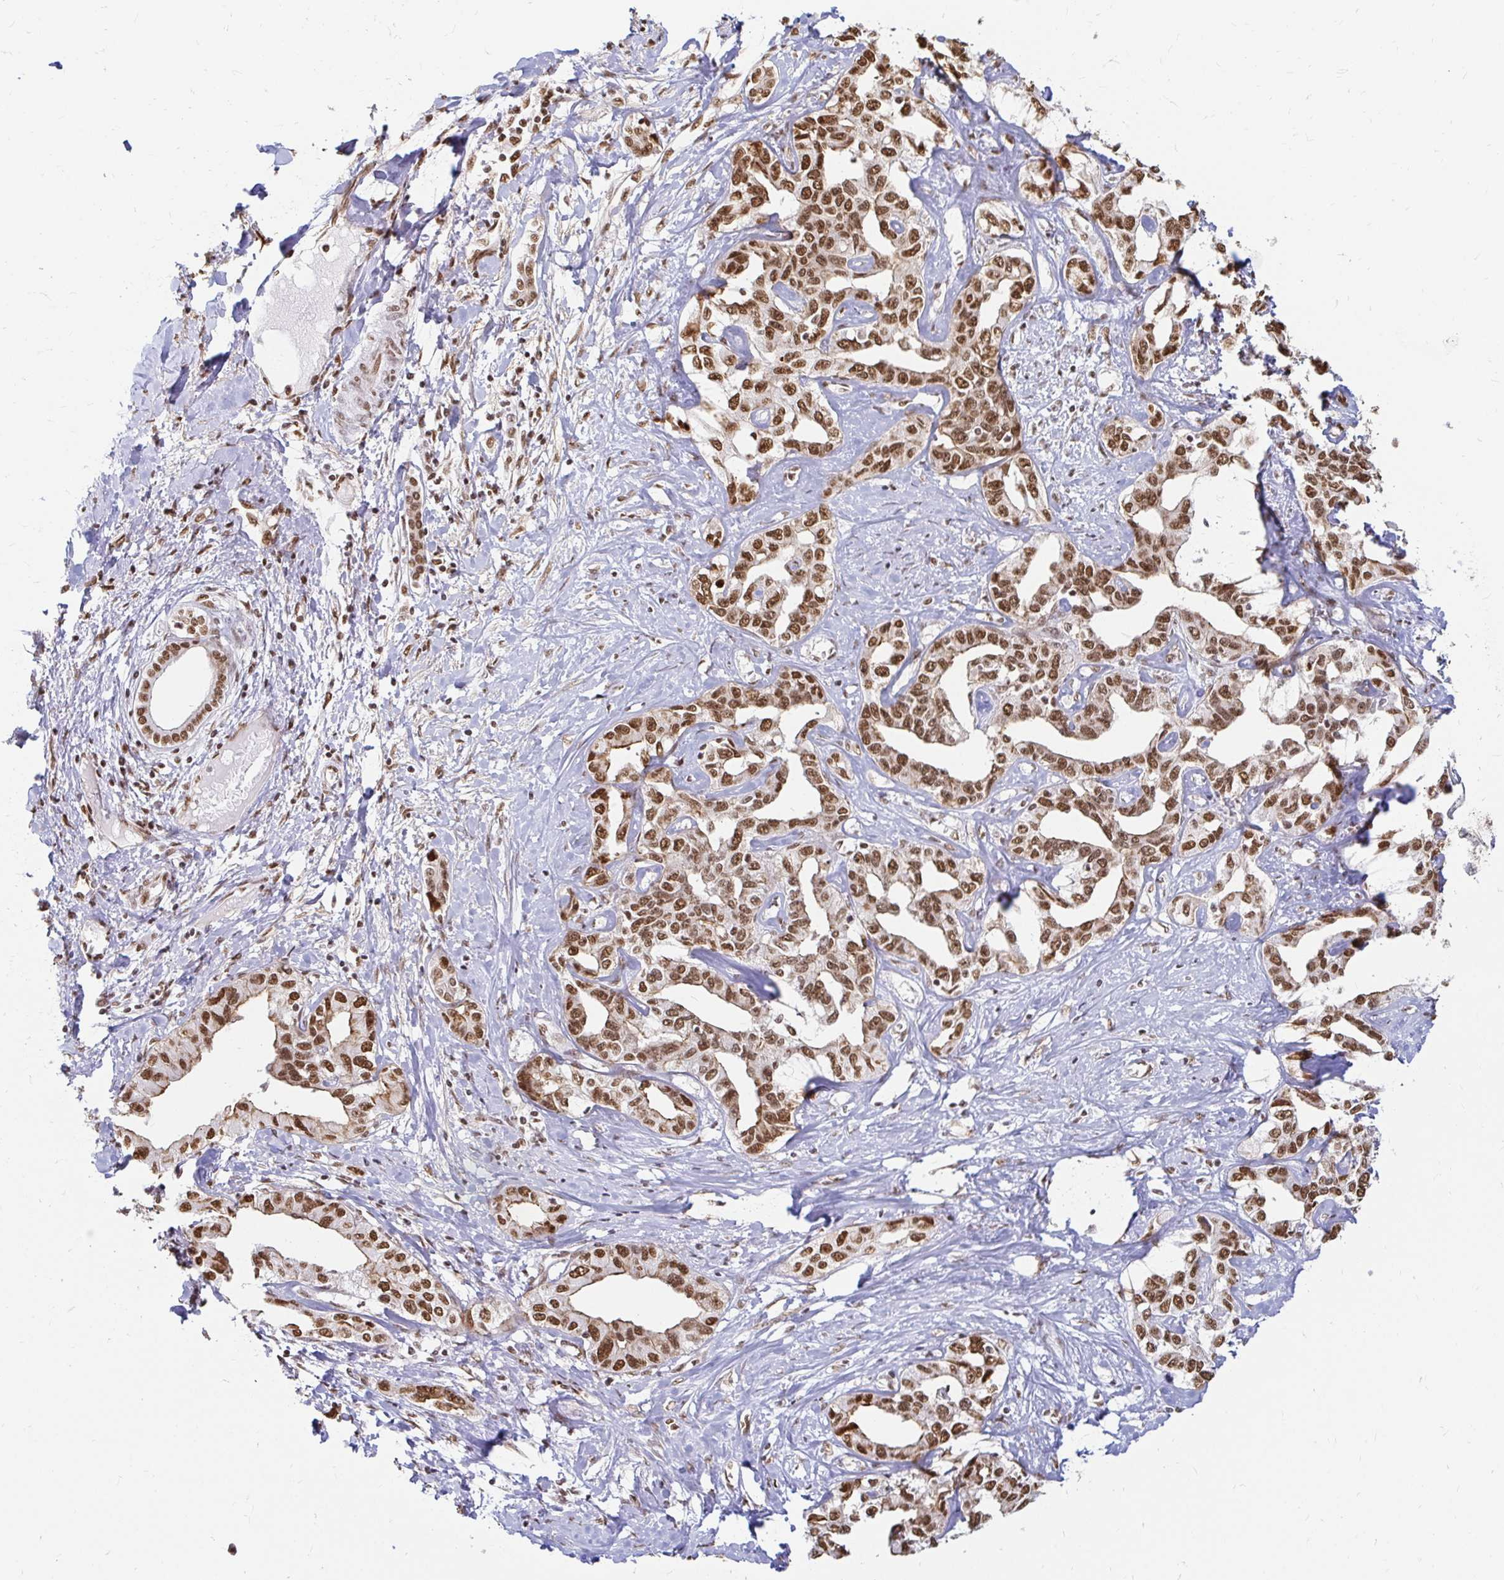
{"staining": {"intensity": "strong", "quantity": ">75%", "location": "nuclear"}, "tissue": "liver cancer", "cell_type": "Tumor cells", "image_type": "cancer", "snomed": [{"axis": "morphology", "description": "Cholangiocarcinoma"}, {"axis": "topography", "description": "Liver"}], "caption": "Tumor cells exhibit strong nuclear positivity in approximately >75% of cells in liver cancer. Nuclei are stained in blue.", "gene": "HNRNPU", "patient": {"sex": "male", "age": 59}}